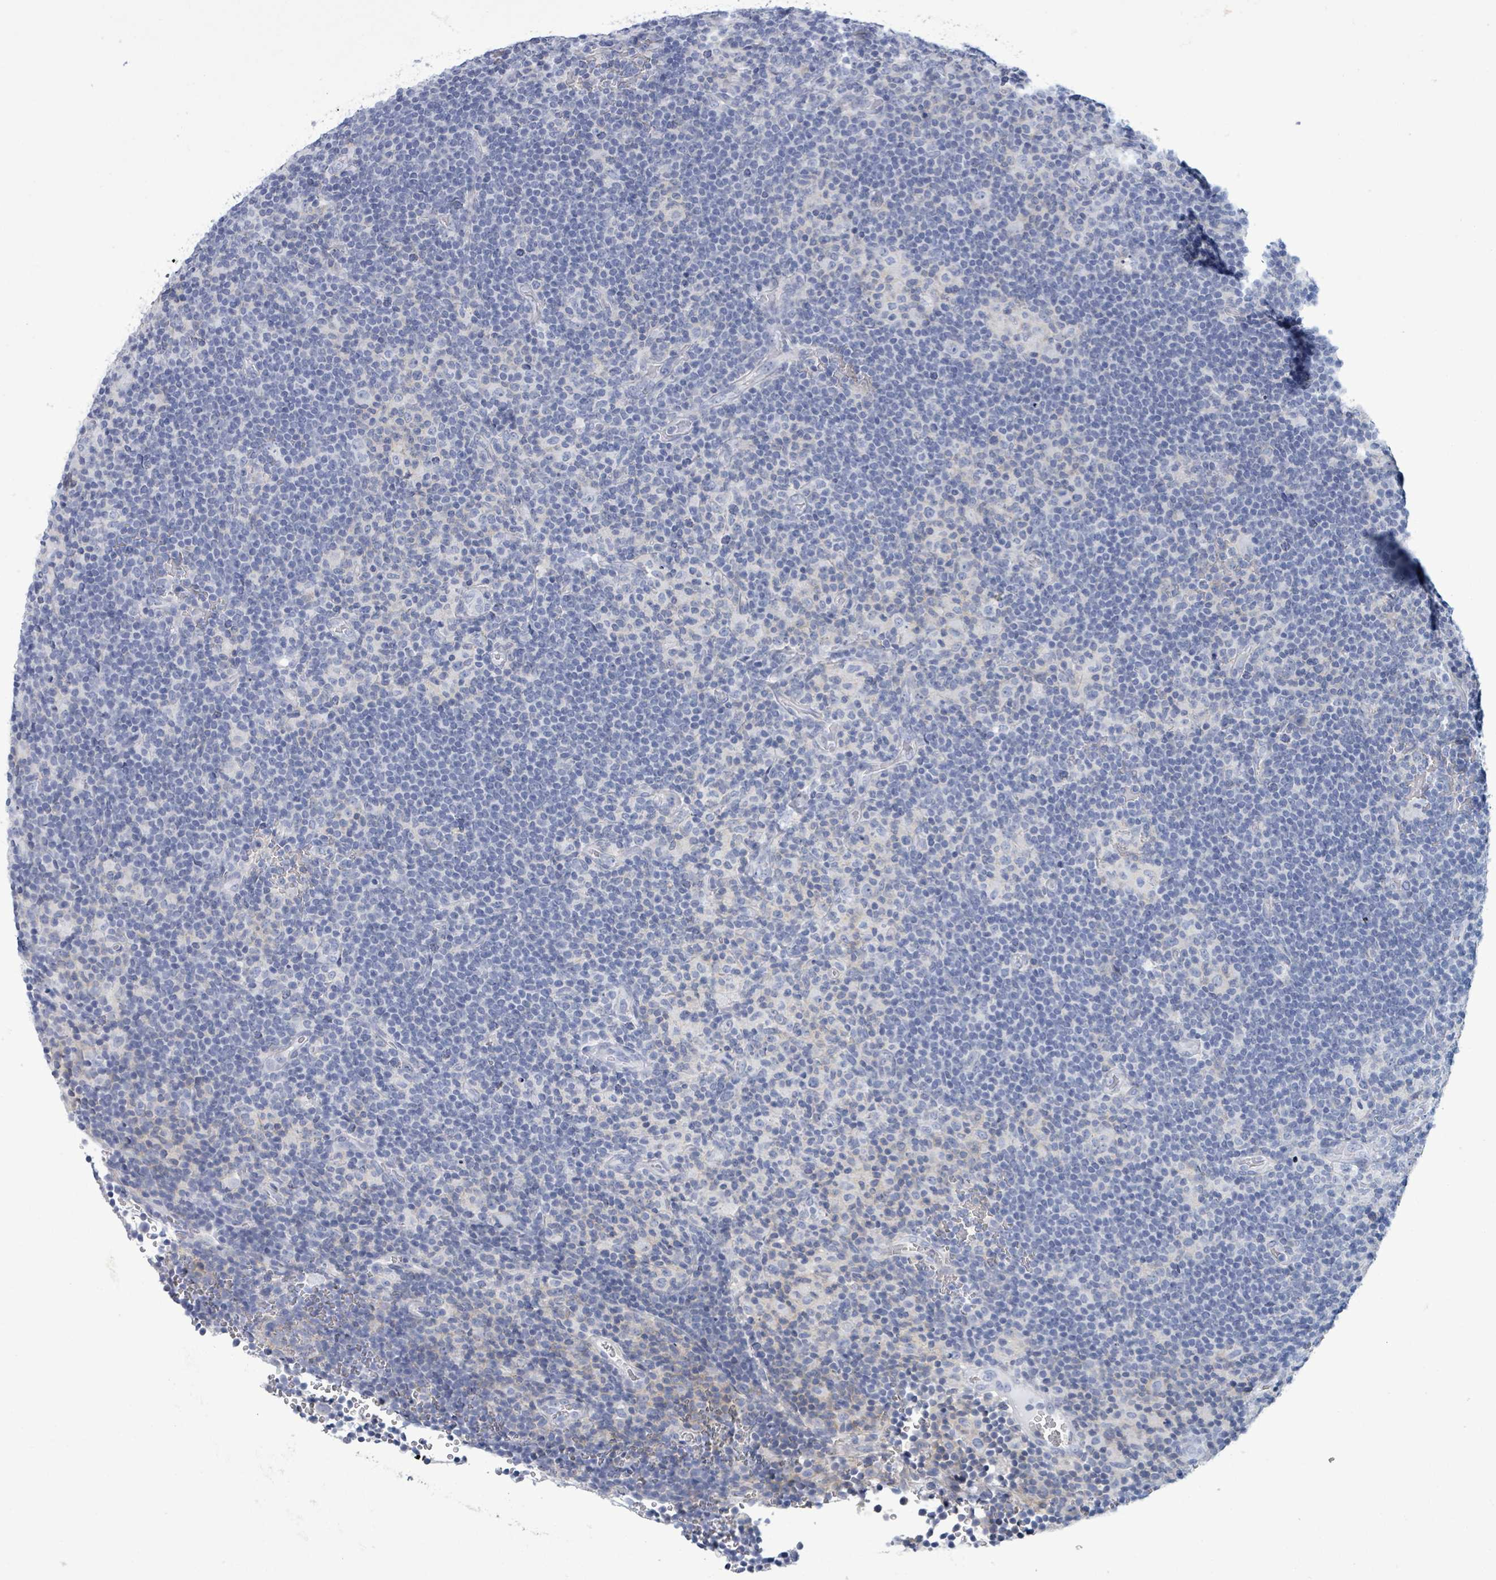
{"staining": {"intensity": "negative", "quantity": "none", "location": "none"}, "tissue": "lymphoma", "cell_type": "Tumor cells", "image_type": "cancer", "snomed": [{"axis": "morphology", "description": "Hodgkin's disease, NOS"}, {"axis": "topography", "description": "Lymph node"}], "caption": "IHC of Hodgkin's disease demonstrates no positivity in tumor cells.", "gene": "BSG", "patient": {"sex": "female", "age": 57}}